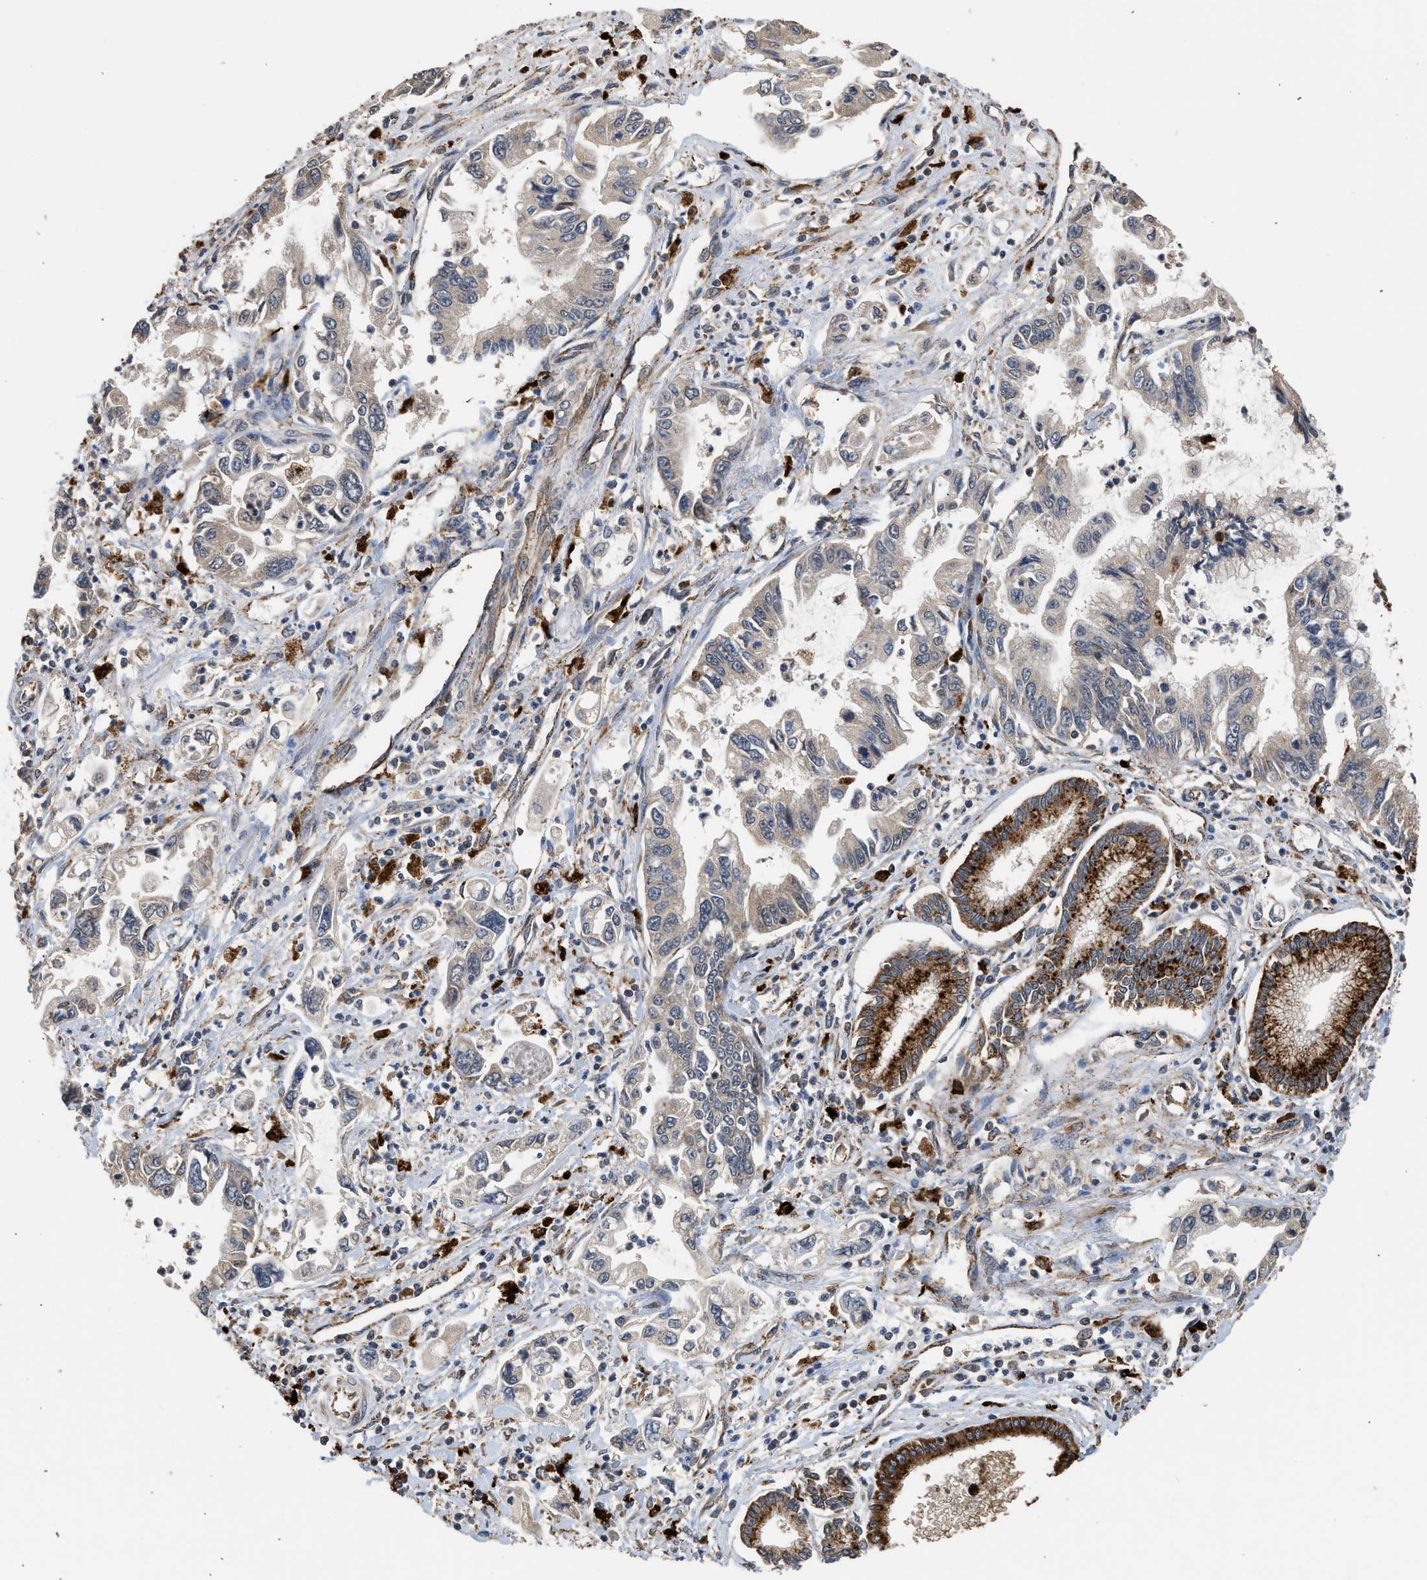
{"staining": {"intensity": "weak", "quantity": ">75%", "location": "cytoplasmic/membranous"}, "tissue": "pancreatic cancer", "cell_type": "Tumor cells", "image_type": "cancer", "snomed": [{"axis": "morphology", "description": "Adenocarcinoma, NOS"}, {"axis": "topography", "description": "Pancreas"}], "caption": "This is a histology image of immunohistochemistry (IHC) staining of pancreatic cancer, which shows weak positivity in the cytoplasmic/membranous of tumor cells.", "gene": "CTSV", "patient": {"sex": "male", "age": 56}}